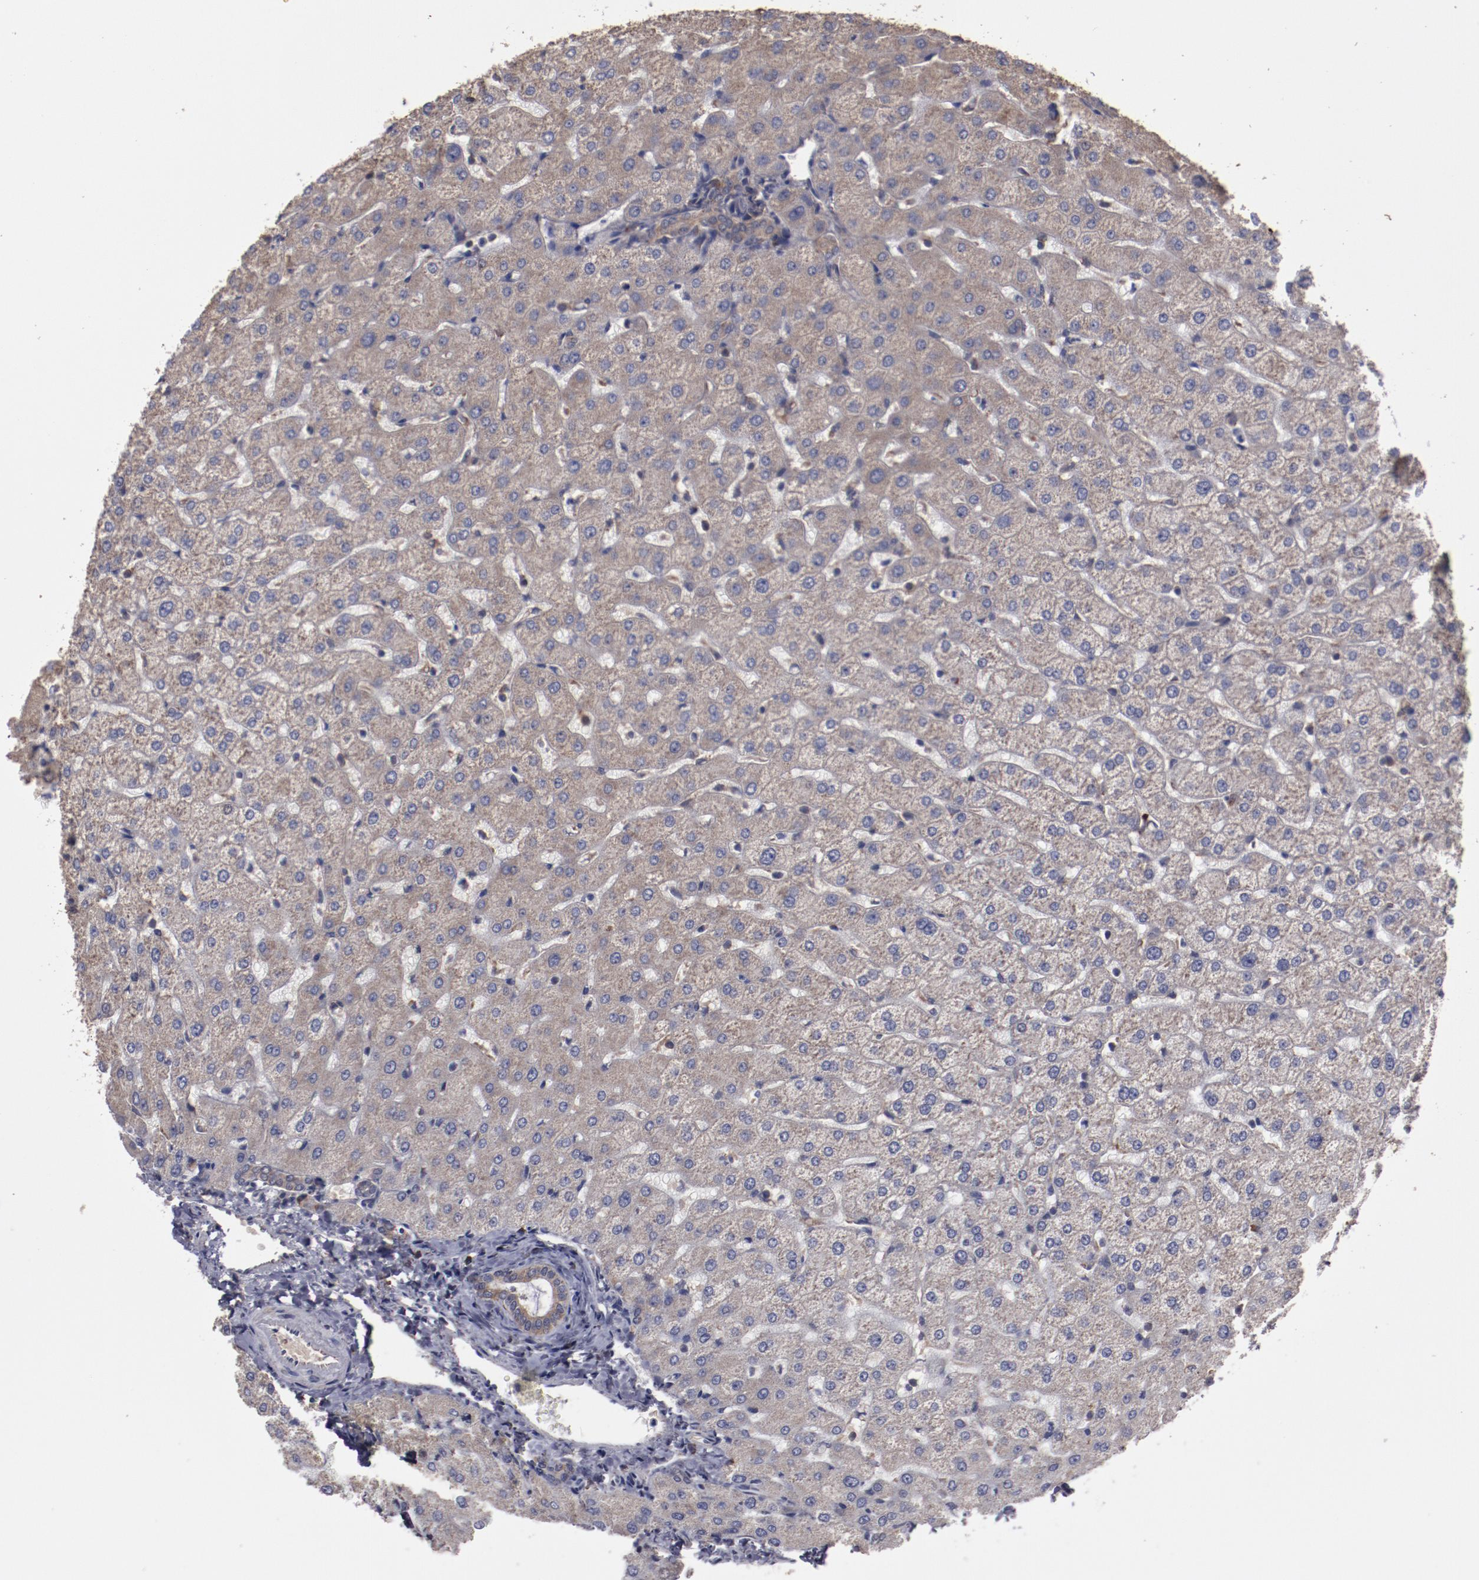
{"staining": {"intensity": "weak", "quantity": ">75%", "location": "cytoplasmic/membranous"}, "tissue": "liver", "cell_type": "Cholangiocytes", "image_type": "normal", "snomed": [{"axis": "morphology", "description": "Normal tissue, NOS"}, {"axis": "morphology", "description": "Fibrosis, NOS"}, {"axis": "topography", "description": "Liver"}], "caption": "About >75% of cholangiocytes in benign human liver display weak cytoplasmic/membranous protein positivity as visualized by brown immunohistochemical staining.", "gene": "RPS4X", "patient": {"sex": "female", "age": 29}}